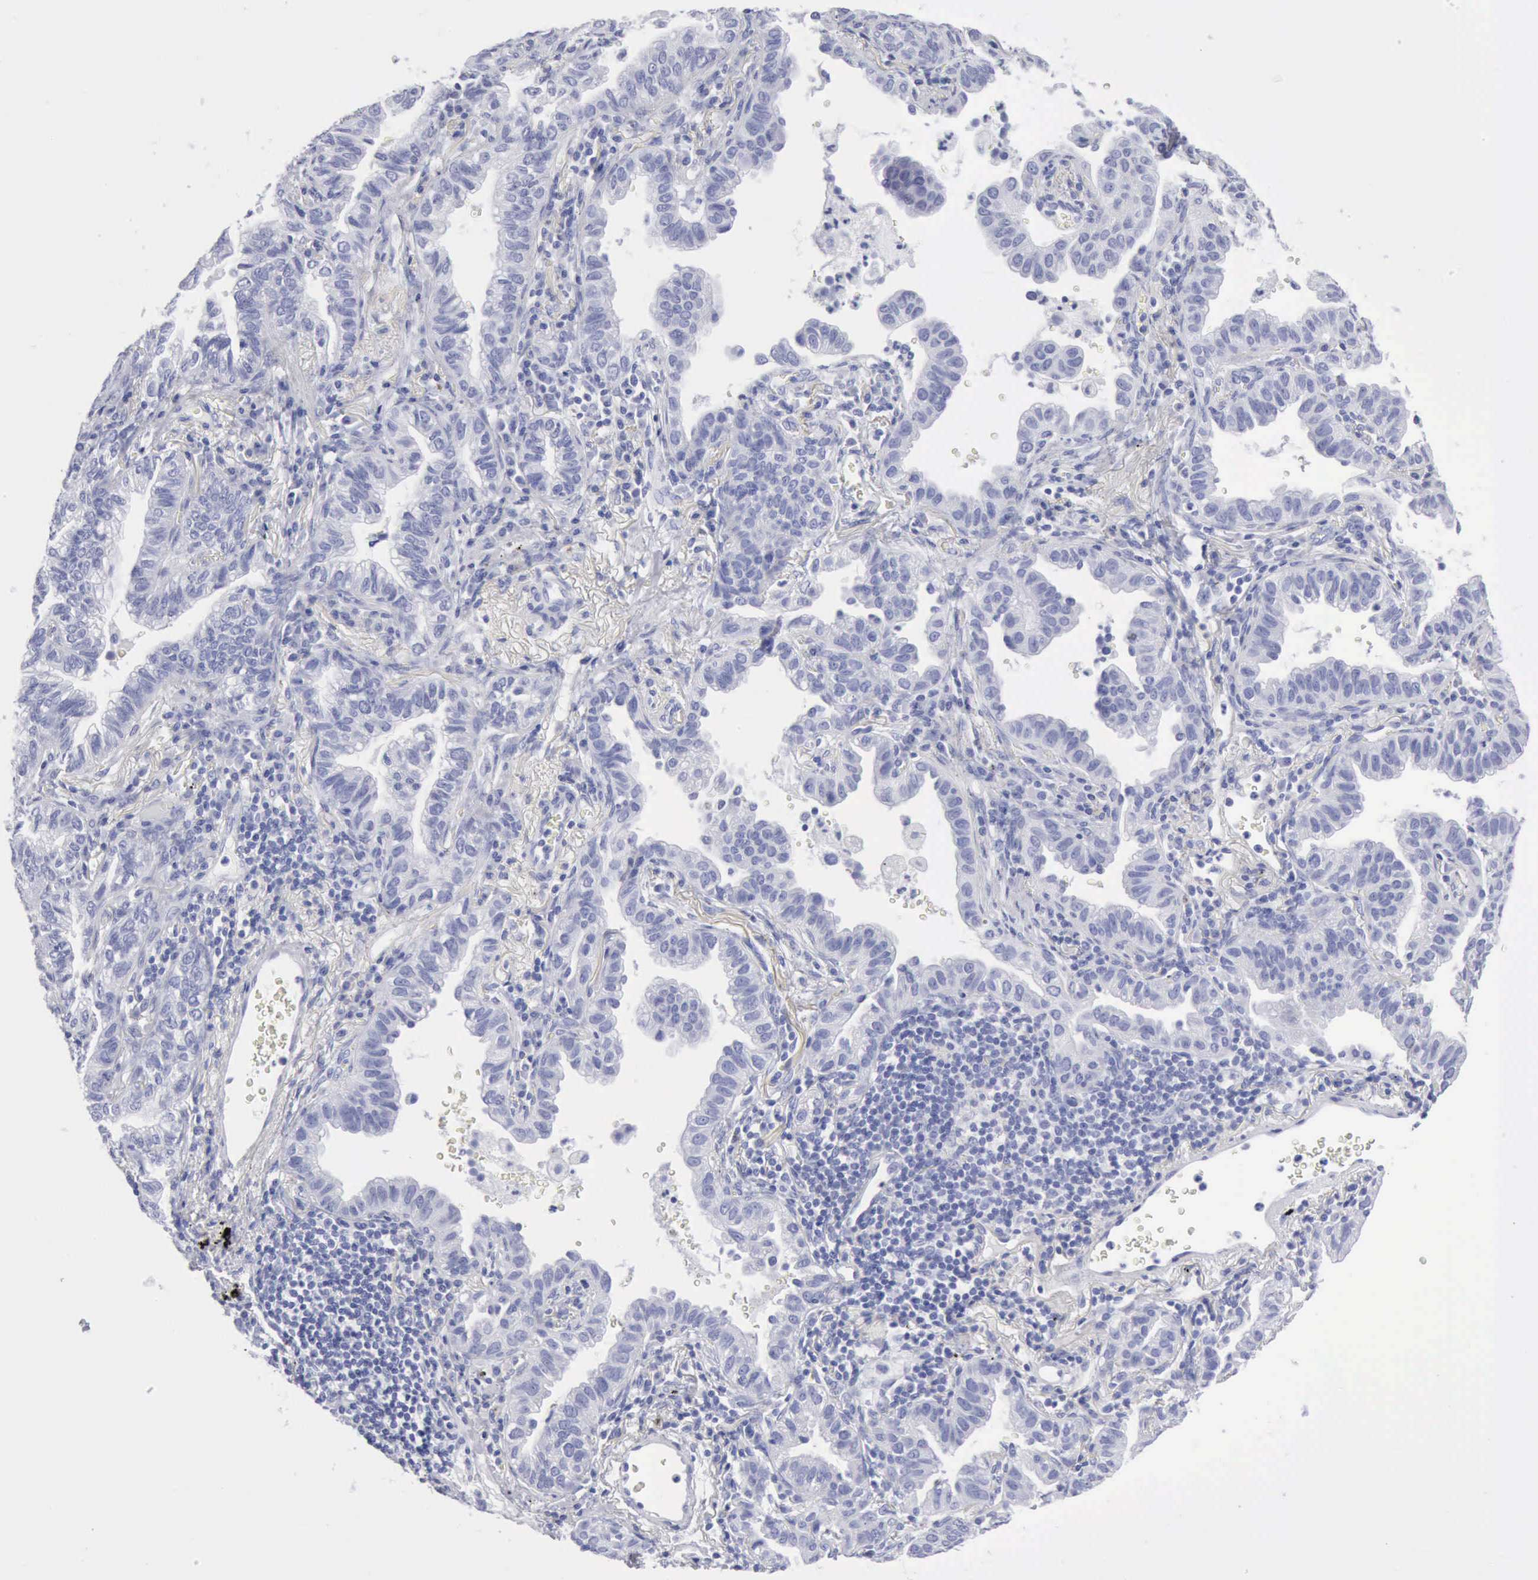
{"staining": {"intensity": "negative", "quantity": "none", "location": "none"}, "tissue": "lung cancer", "cell_type": "Tumor cells", "image_type": "cancer", "snomed": [{"axis": "morphology", "description": "Adenocarcinoma, NOS"}, {"axis": "topography", "description": "Lung"}], "caption": "DAB (3,3'-diaminobenzidine) immunohistochemical staining of adenocarcinoma (lung) reveals no significant staining in tumor cells.", "gene": "KRT5", "patient": {"sex": "female", "age": 50}}